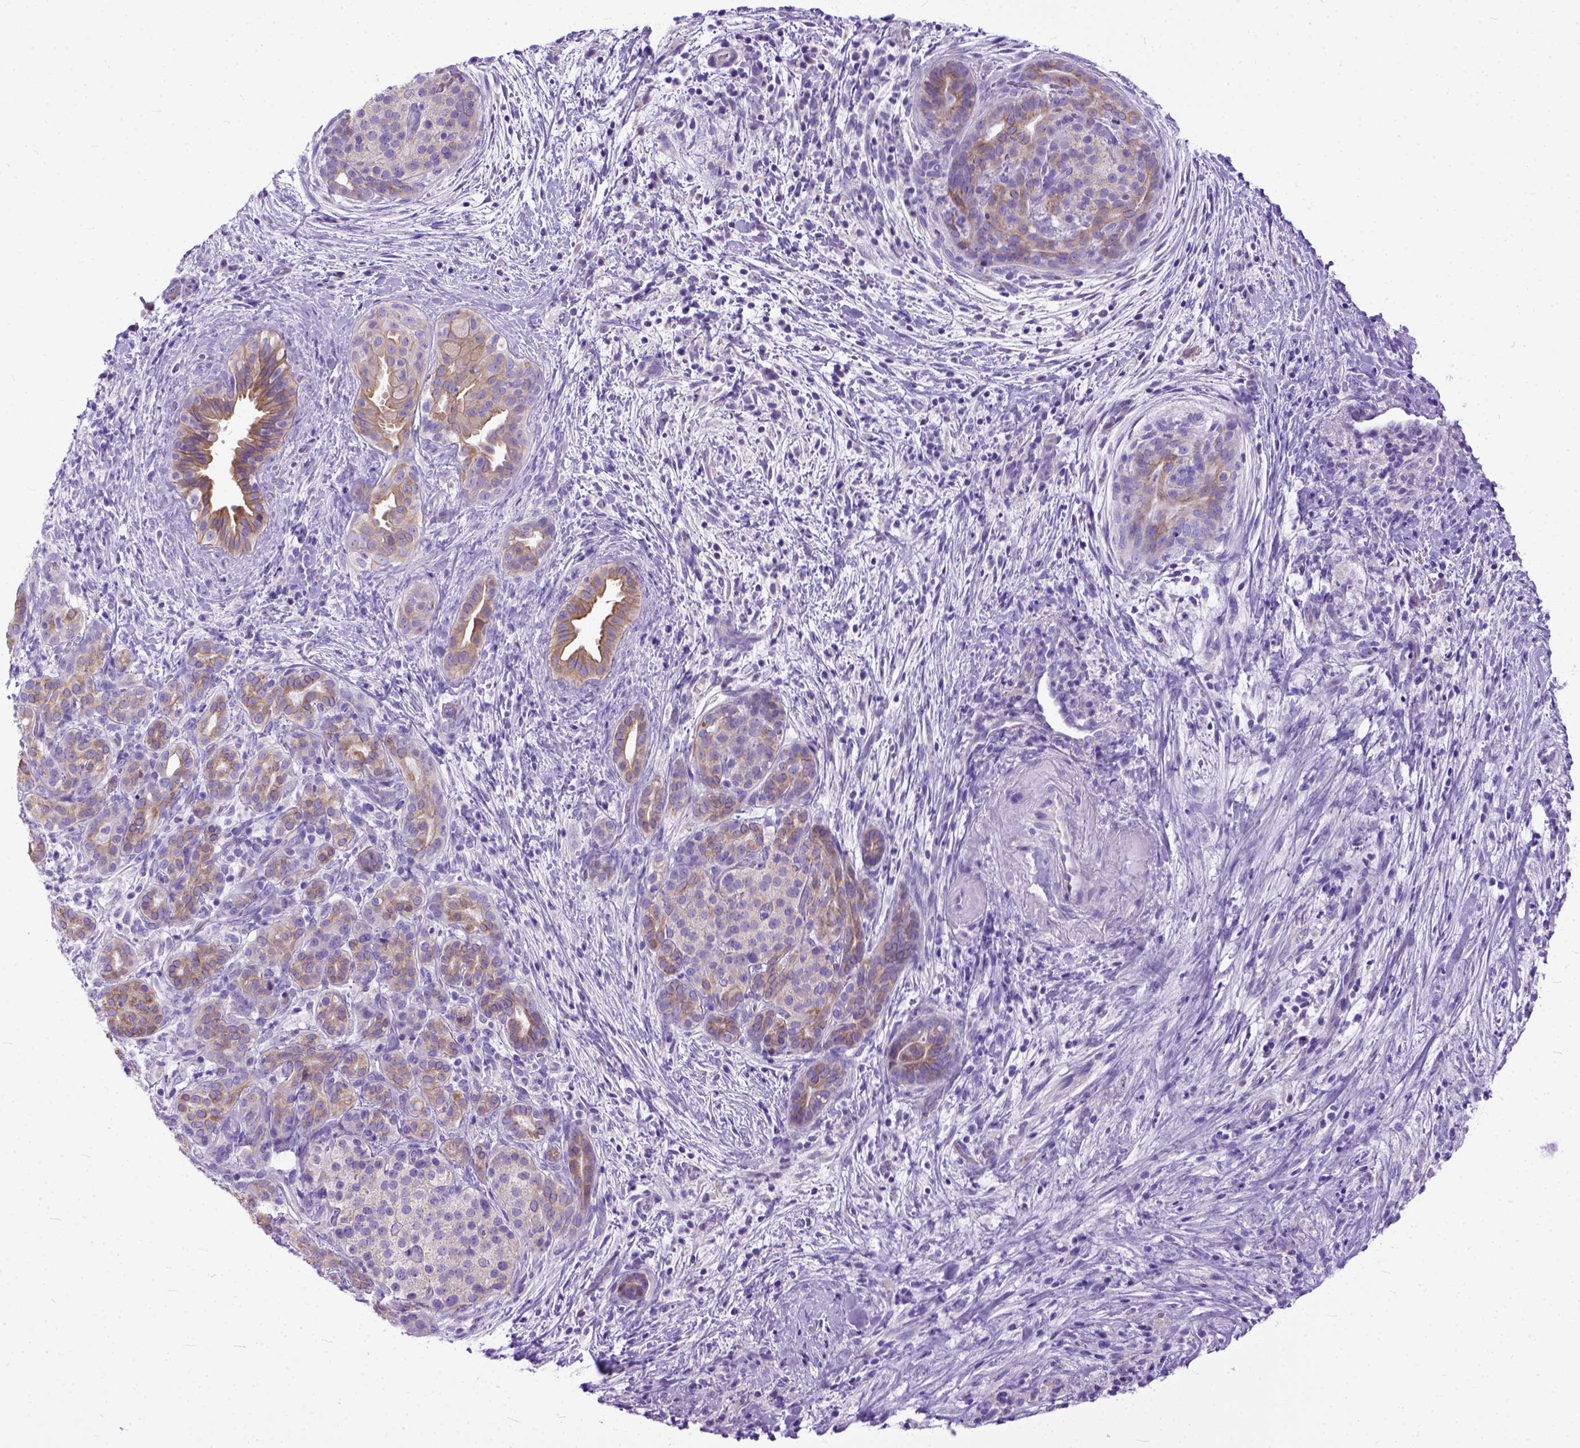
{"staining": {"intensity": "weak", "quantity": ">75%", "location": "cytoplasmic/membranous"}, "tissue": "pancreatic cancer", "cell_type": "Tumor cells", "image_type": "cancer", "snomed": [{"axis": "morphology", "description": "Adenocarcinoma, NOS"}, {"axis": "topography", "description": "Pancreas"}], "caption": "Brown immunohistochemical staining in human pancreatic adenocarcinoma reveals weak cytoplasmic/membranous staining in approximately >75% of tumor cells.", "gene": "PPL", "patient": {"sex": "male", "age": 44}}